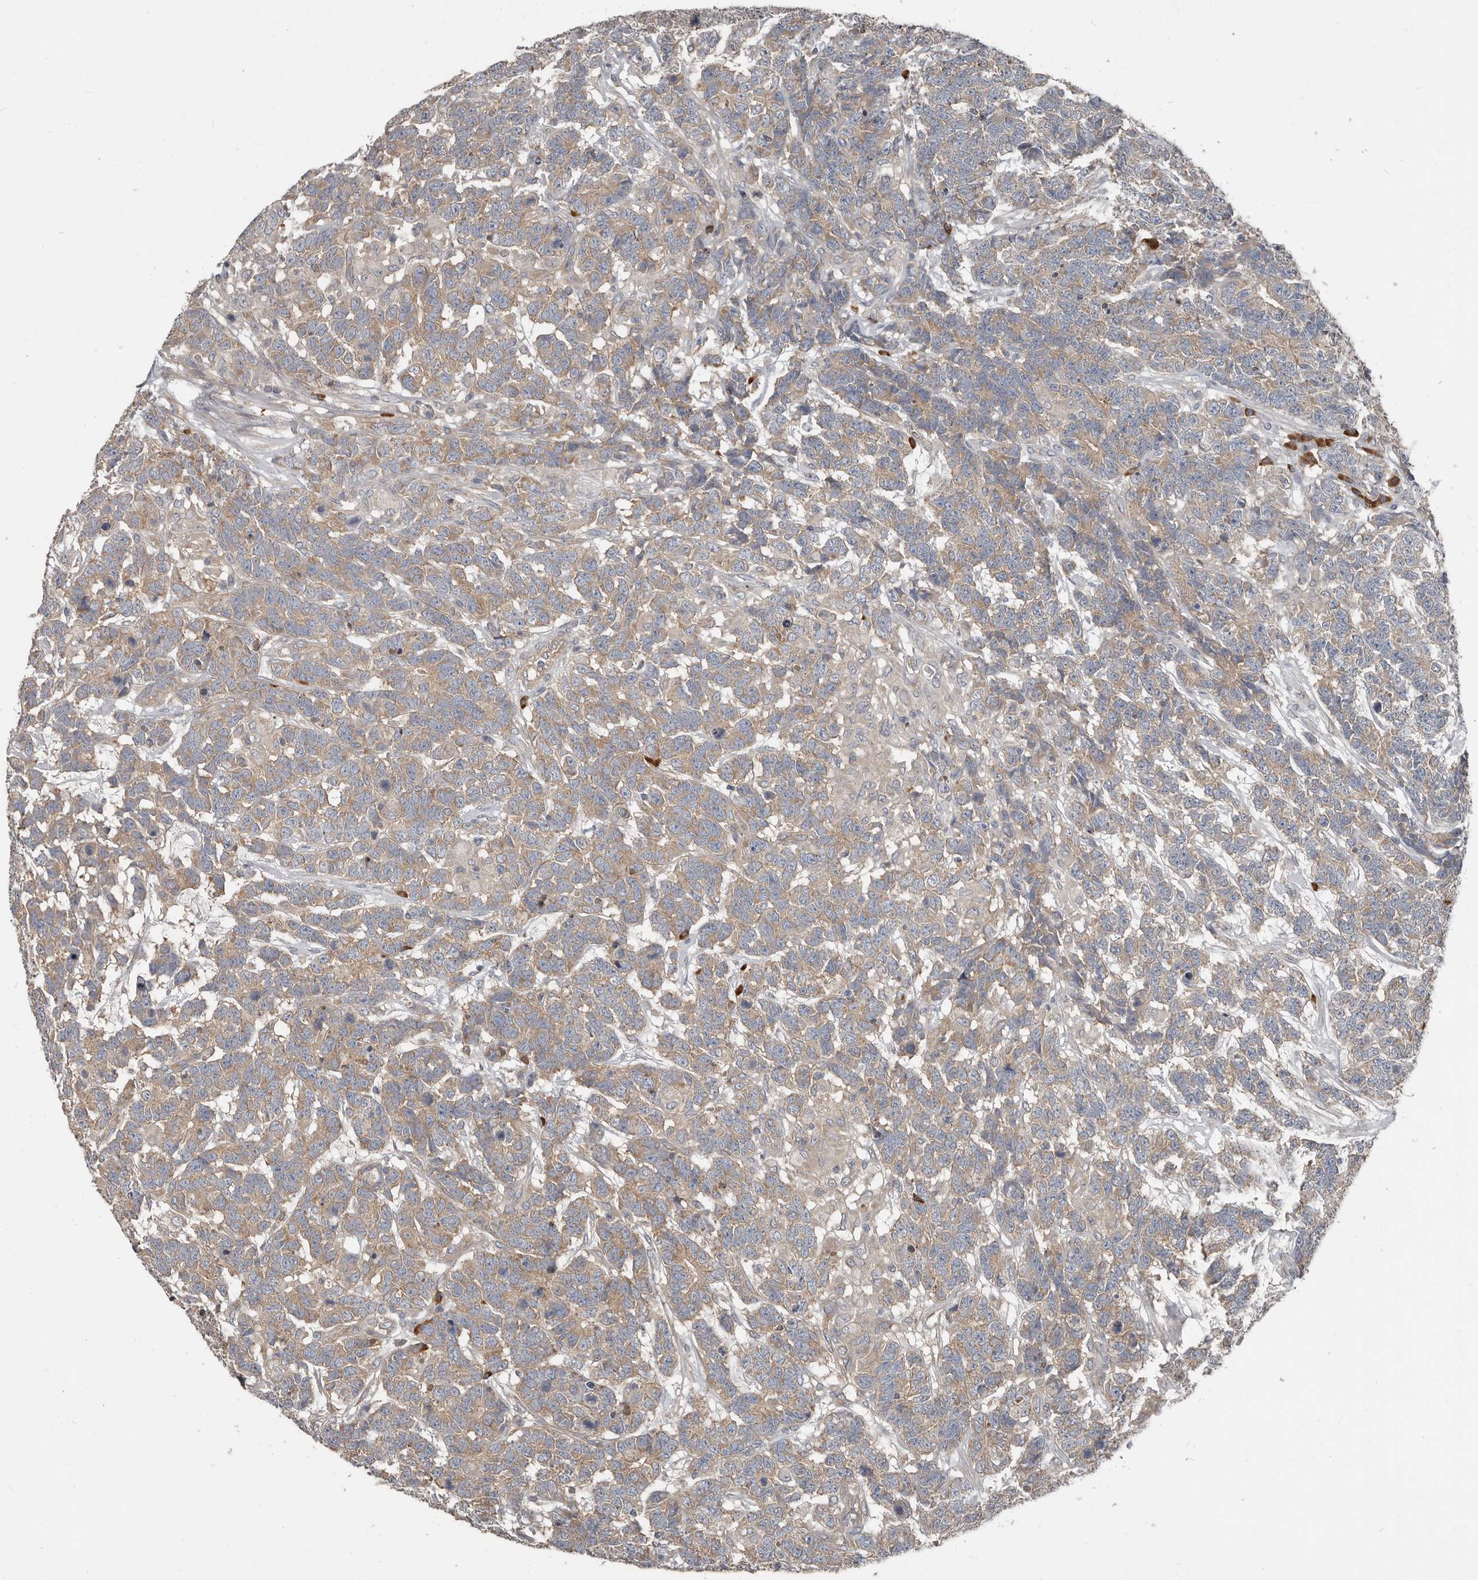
{"staining": {"intensity": "moderate", "quantity": ">75%", "location": "cytoplasmic/membranous"}, "tissue": "testis cancer", "cell_type": "Tumor cells", "image_type": "cancer", "snomed": [{"axis": "morphology", "description": "Carcinoma, Embryonal, NOS"}, {"axis": "topography", "description": "Testis"}], "caption": "Immunohistochemistry staining of testis embryonal carcinoma, which displays medium levels of moderate cytoplasmic/membranous staining in about >75% of tumor cells indicating moderate cytoplasmic/membranous protein positivity. The staining was performed using DAB (3,3'-diaminobenzidine) (brown) for protein detection and nuclei were counterstained in hematoxylin (blue).", "gene": "AKNAD1", "patient": {"sex": "male", "age": 26}}